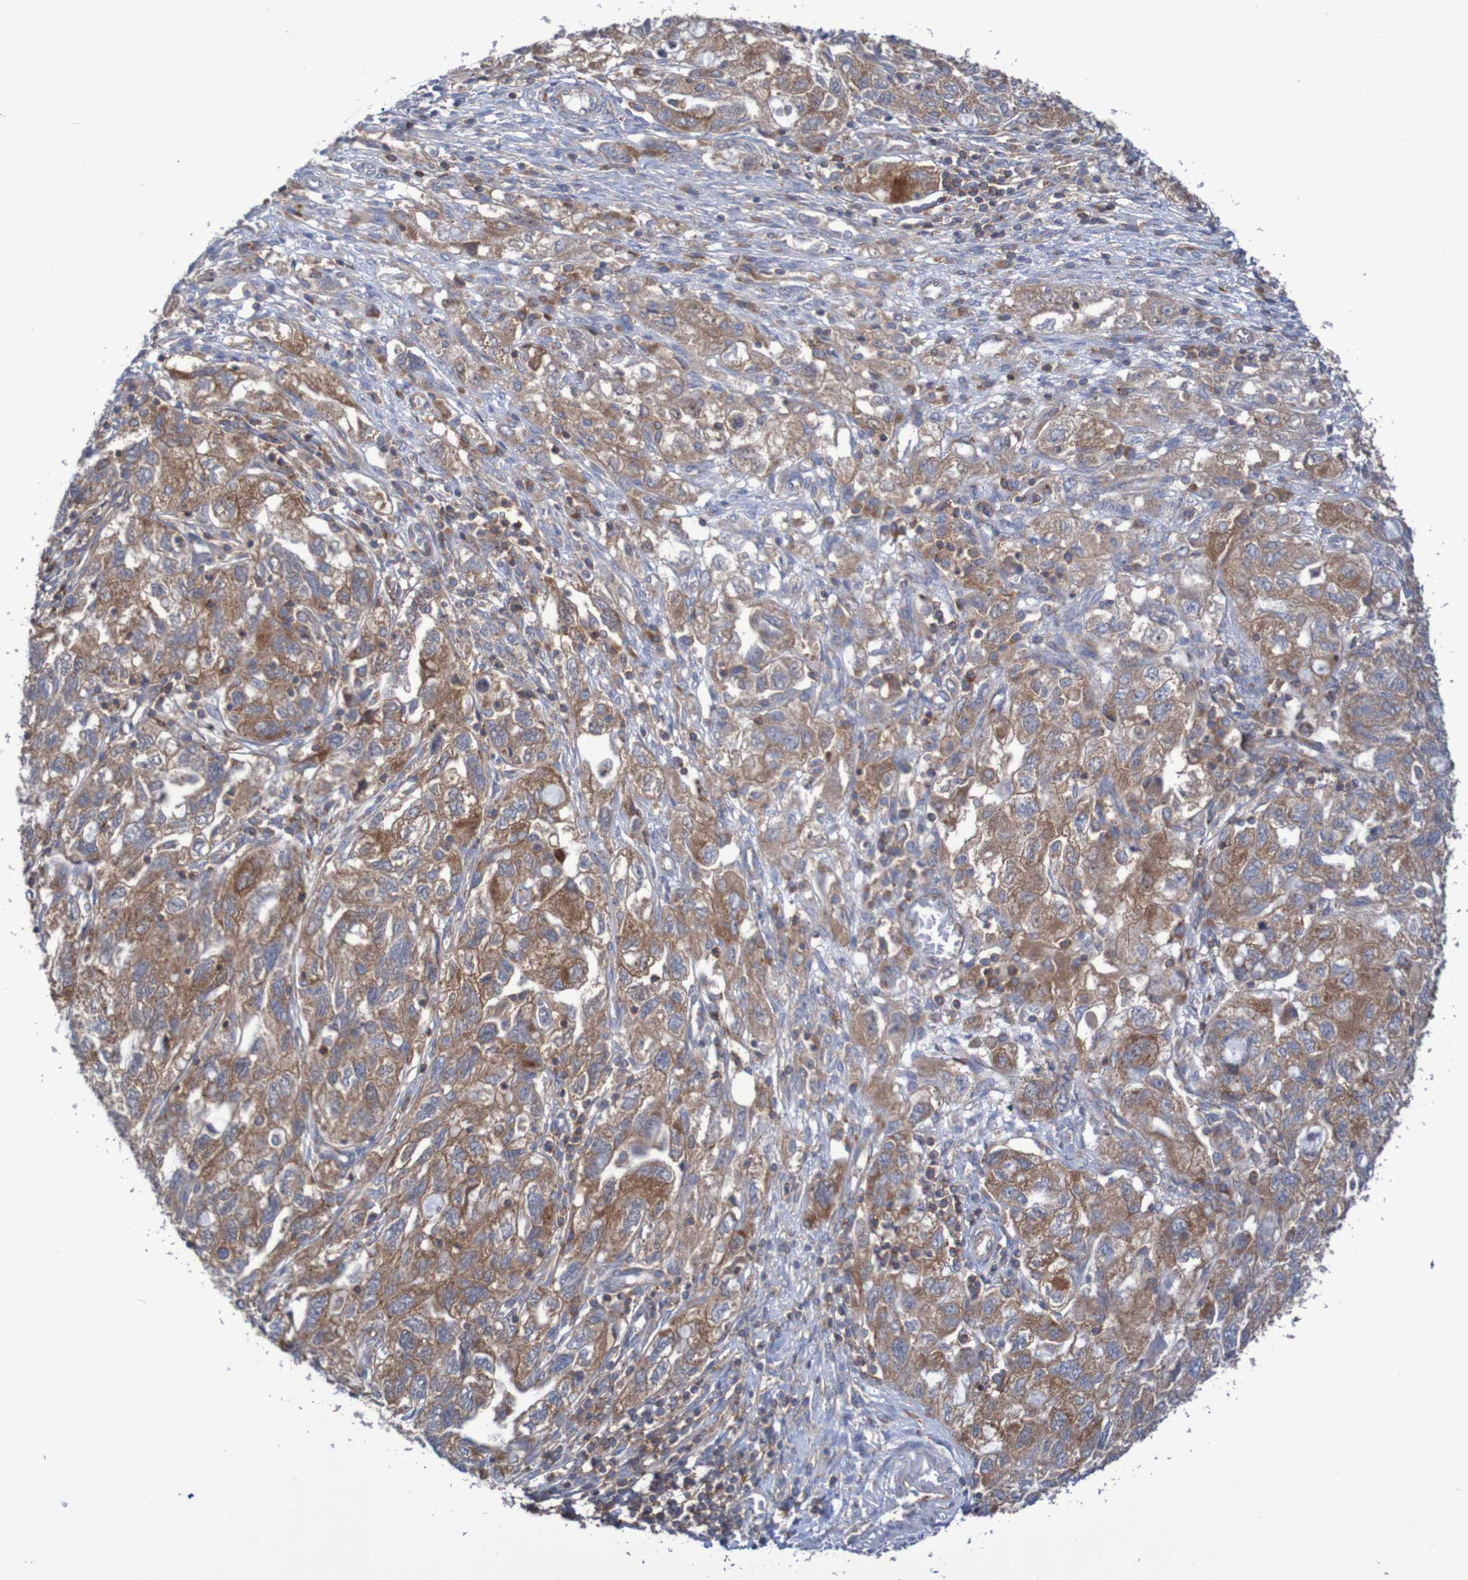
{"staining": {"intensity": "moderate", "quantity": ">75%", "location": "cytoplasmic/membranous"}, "tissue": "ovarian cancer", "cell_type": "Tumor cells", "image_type": "cancer", "snomed": [{"axis": "morphology", "description": "Carcinoma, NOS"}, {"axis": "morphology", "description": "Cystadenocarcinoma, serous, NOS"}, {"axis": "topography", "description": "Ovary"}], "caption": "A brown stain labels moderate cytoplasmic/membranous expression of a protein in human ovarian serous cystadenocarcinoma tumor cells. The staining was performed using DAB (3,3'-diaminobenzidine), with brown indicating positive protein expression. Nuclei are stained blue with hematoxylin.", "gene": "FXR2", "patient": {"sex": "female", "age": 69}}